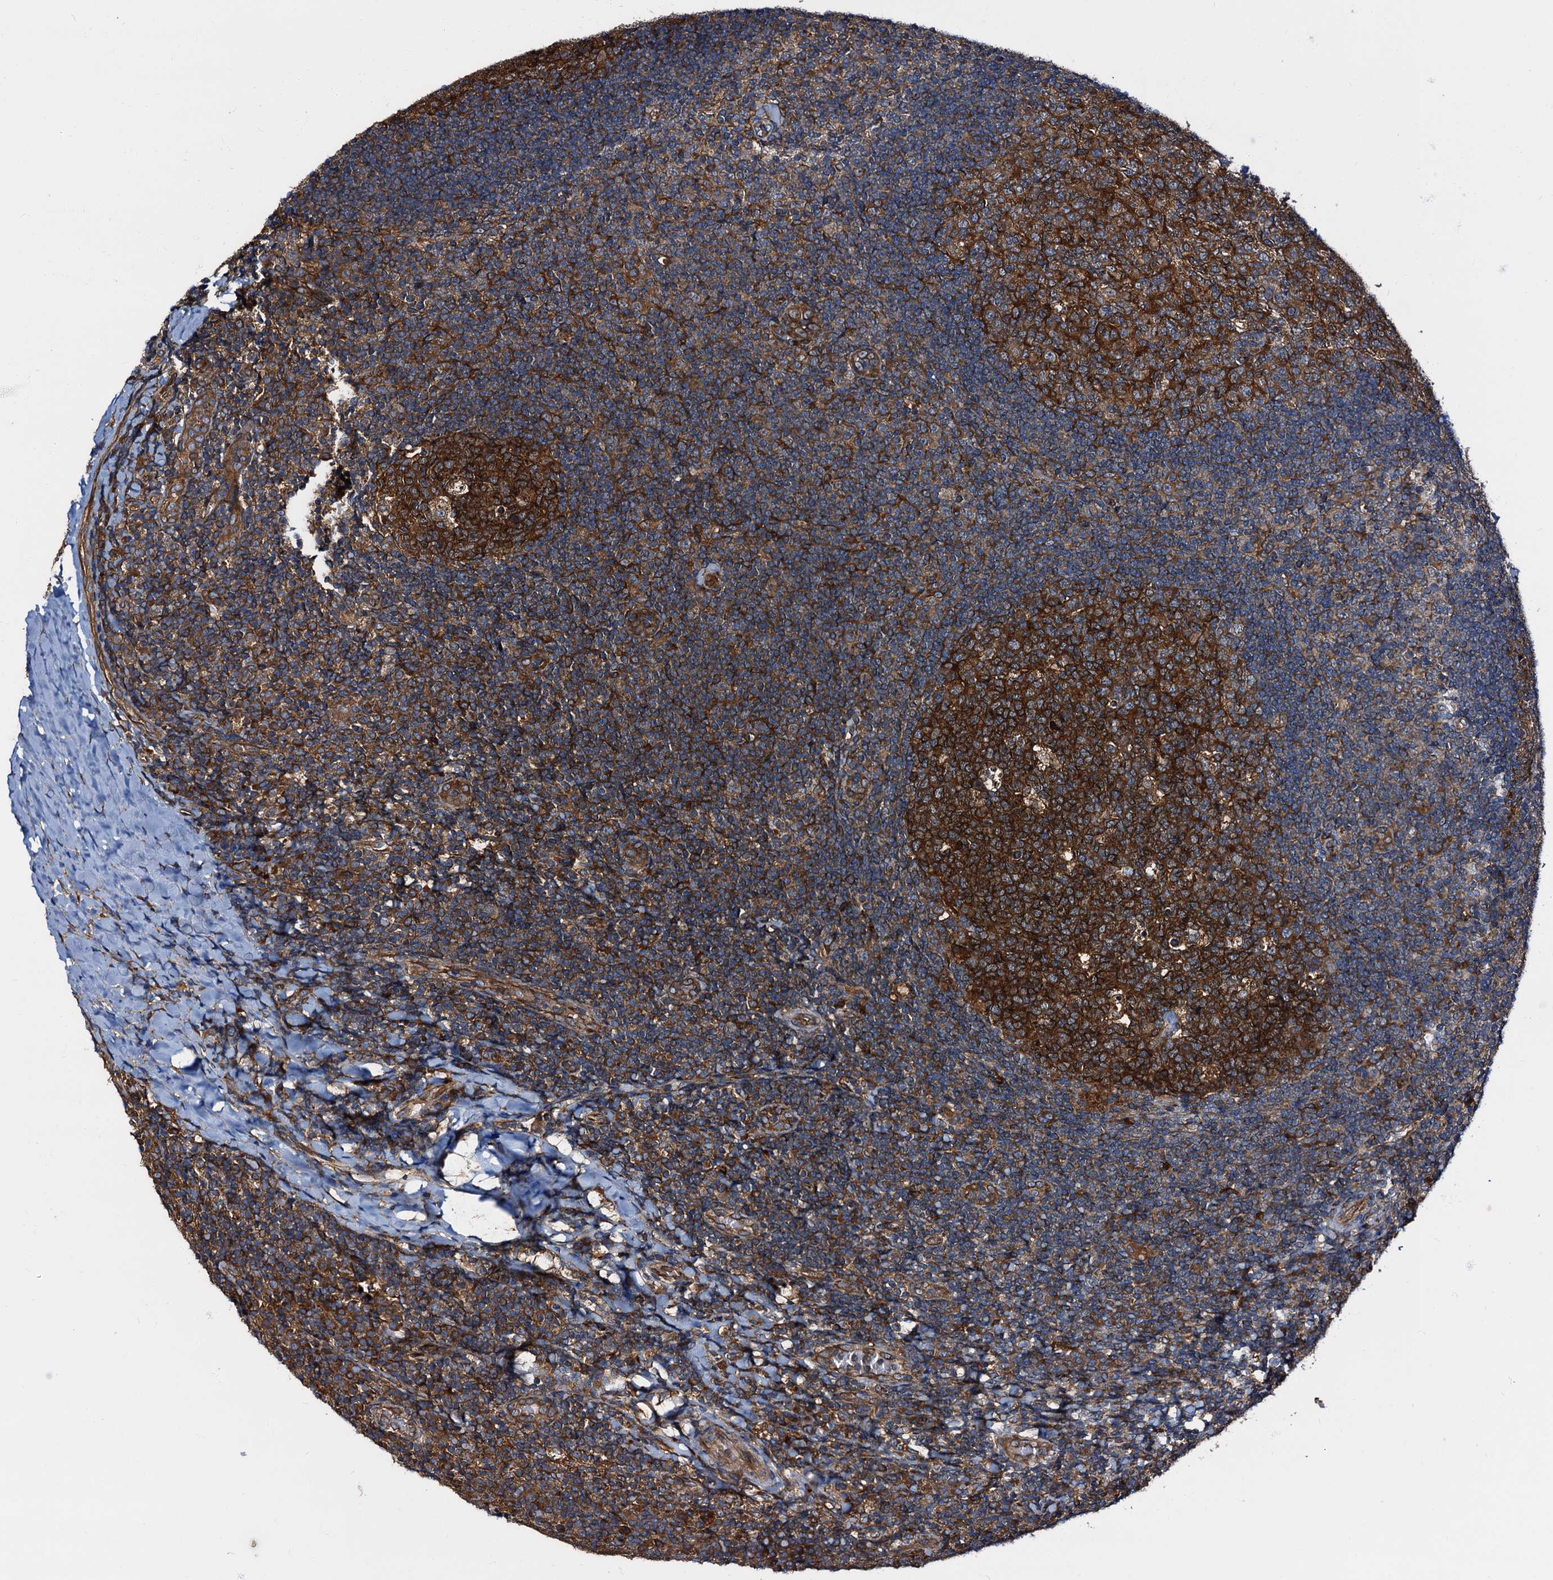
{"staining": {"intensity": "strong", "quantity": ">75%", "location": "cytoplasmic/membranous"}, "tissue": "tonsil", "cell_type": "Germinal center cells", "image_type": "normal", "snomed": [{"axis": "morphology", "description": "Normal tissue, NOS"}, {"axis": "topography", "description": "Tonsil"}], "caption": "Strong cytoplasmic/membranous protein staining is present in about >75% of germinal center cells in tonsil. The staining was performed using DAB, with brown indicating positive protein expression. Nuclei are stained blue with hematoxylin.", "gene": "PEX5", "patient": {"sex": "male", "age": 17}}